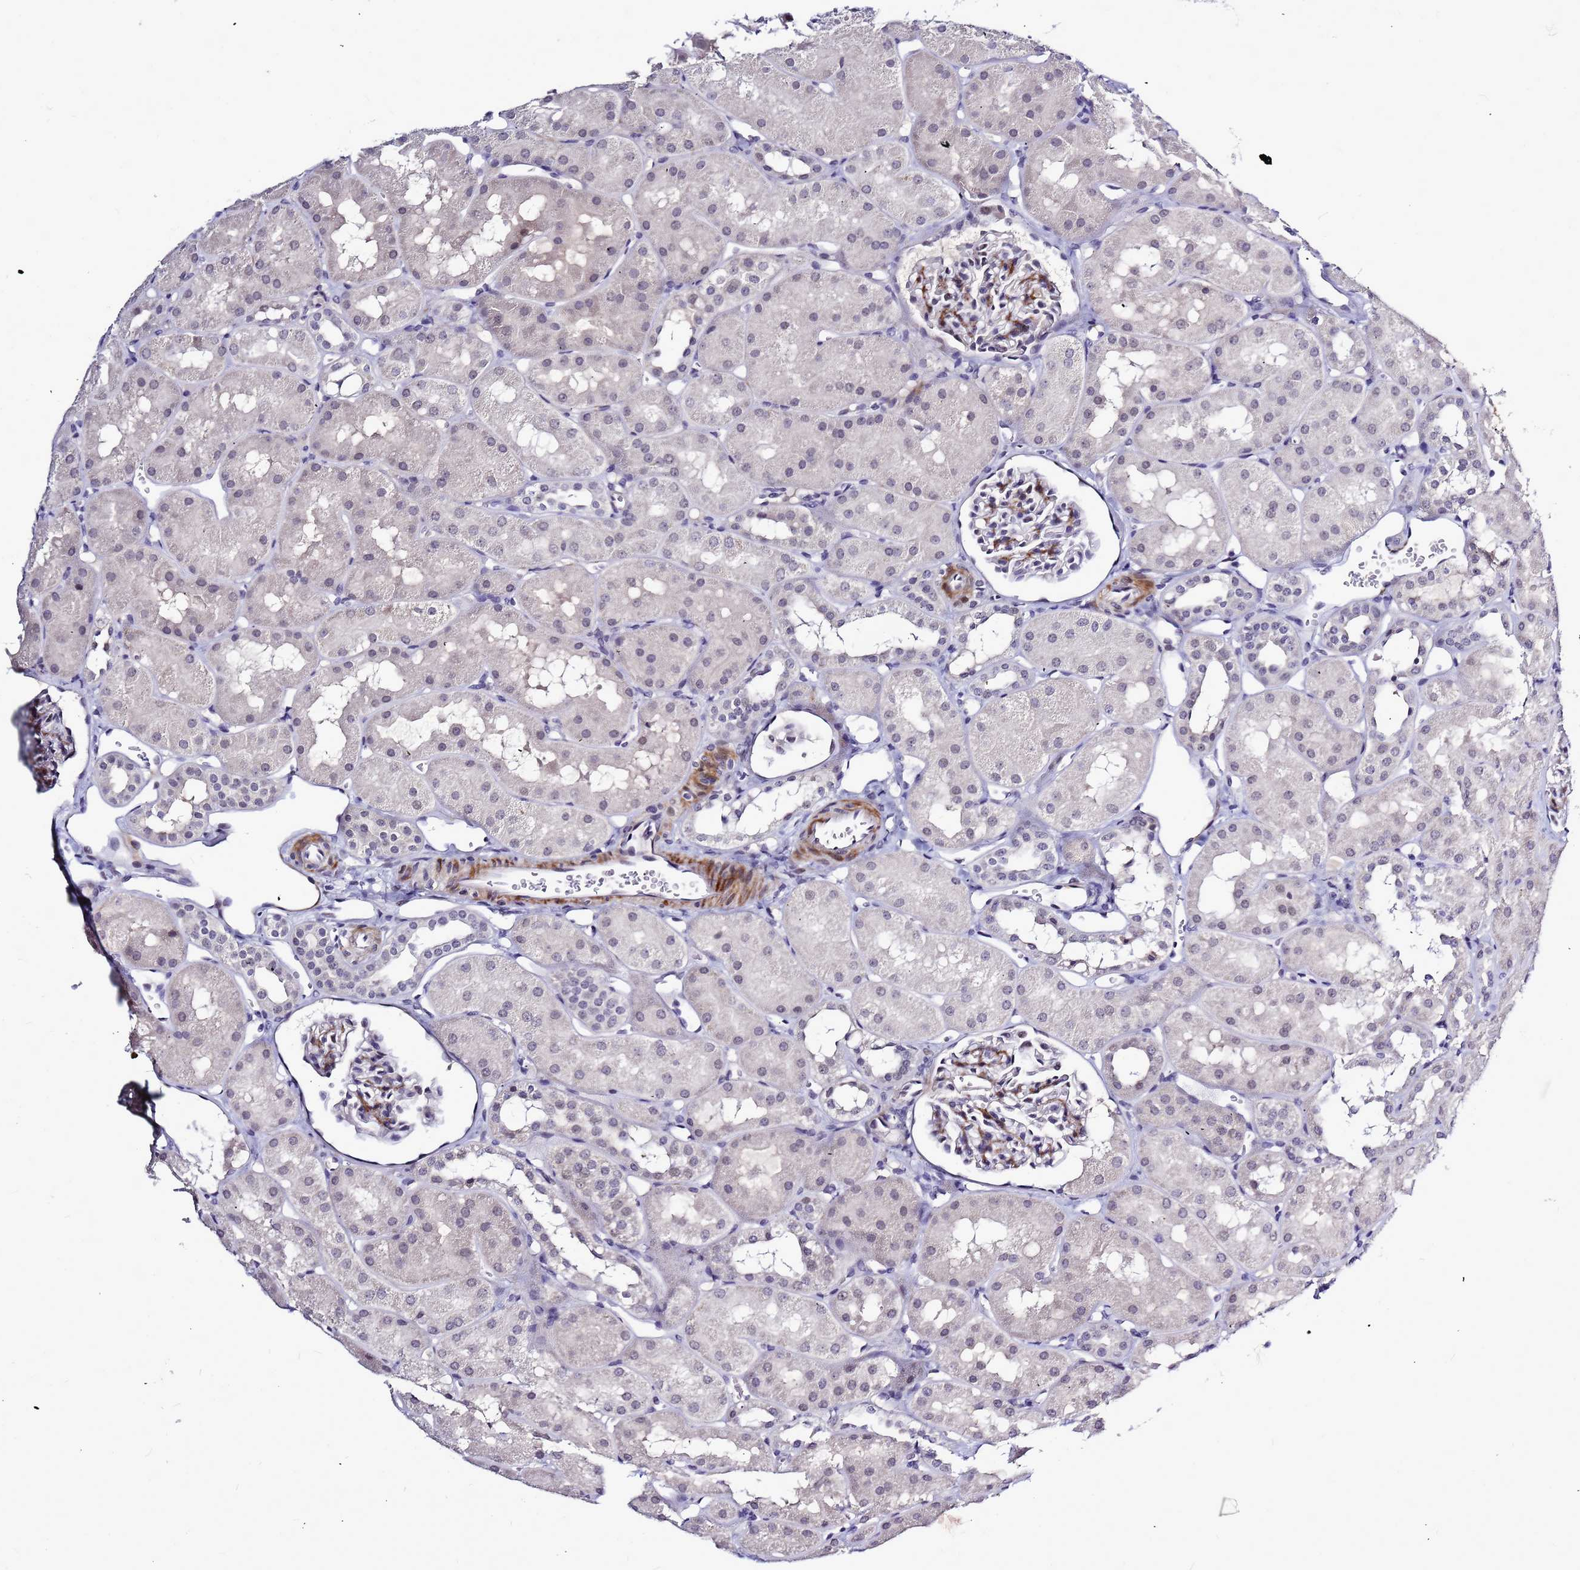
{"staining": {"intensity": "weak", "quantity": "<25%", "location": "cytoplasmic/membranous,nuclear"}, "tissue": "kidney", "cell_type": "Cells in glomeruli", "image_type": "normal", "snomed": [{"axis": "morphology", "description": "Normal tissue, NOS"}, {"axis": "topography", "description": "Kidney"}, {"axis": "topography", "description": "Urinary bladder"}], "caption": "A high-resolution micrograph shows immunohistochemistry (IHC) staining of unremarkable kidney, which demonstrates no significant staining in cells in glomeruli. (DAB (3,3'-diaminobenzidine) immunohistochemistry with hematoxylin counter stain).", "gene": "CXorf65", "patient": {"sex": "male", "age": 16}}